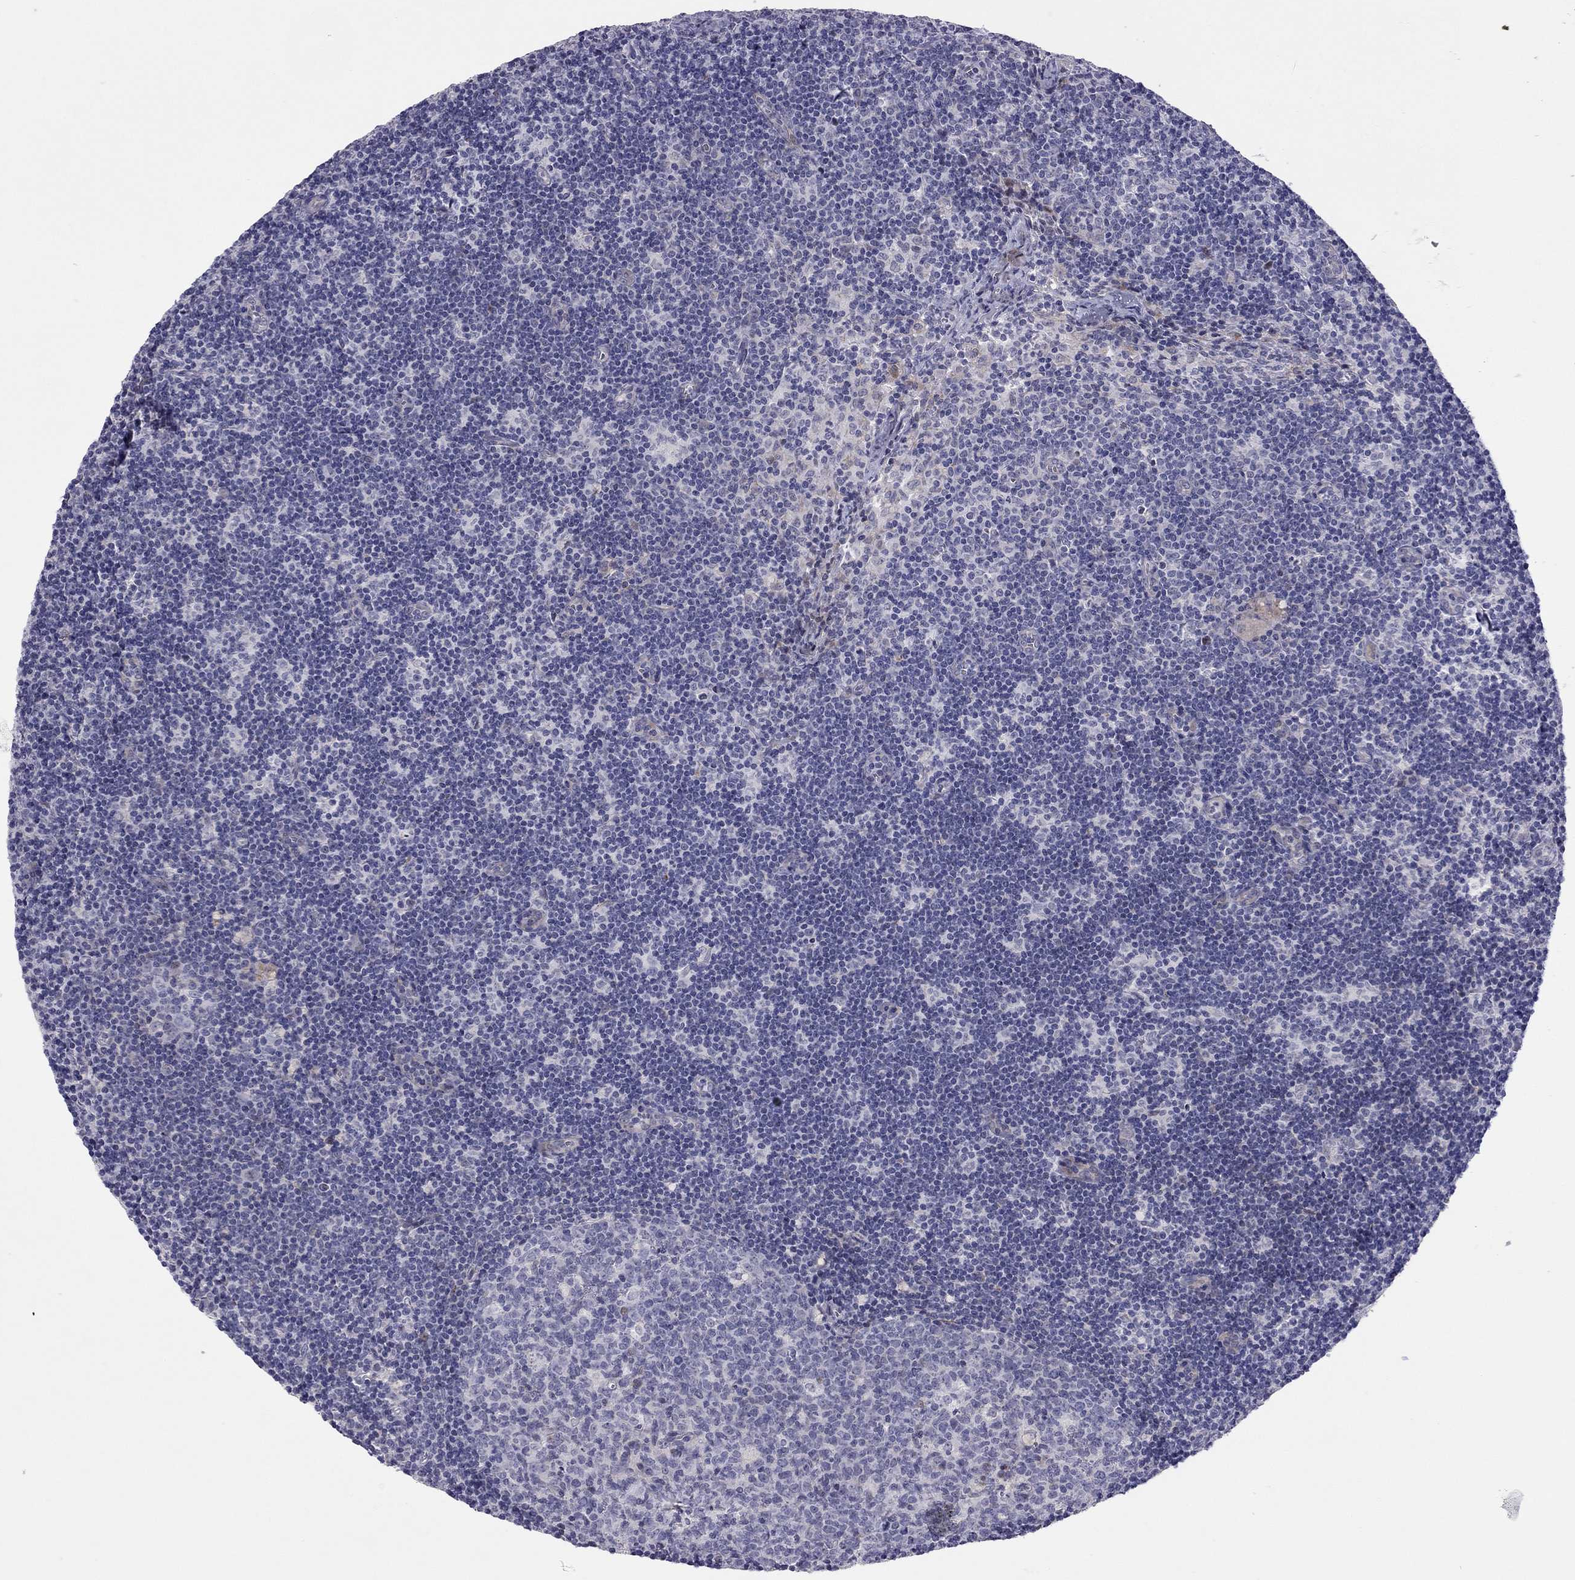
{"staining": {"intensity": "negative", "quantity": "none", "location": "none"}, "tissue": "lymph node", "cell_type": "Germinal center cells", "image_type": "normal", "snomed": [{"axis": "morphology", "description": "Normal tissue, NOS"}, {"axis": "topography", "description": "Lymph node"}], "caption": "IHC histopathology image of normal lymph node: lymph node stained with DAB (3,3'-diaminobenzidine) demonstrates no significant protein staining in germinal center cells.", "gene": "C8orf88", "patient": {"sex": "female", "age": 34}}